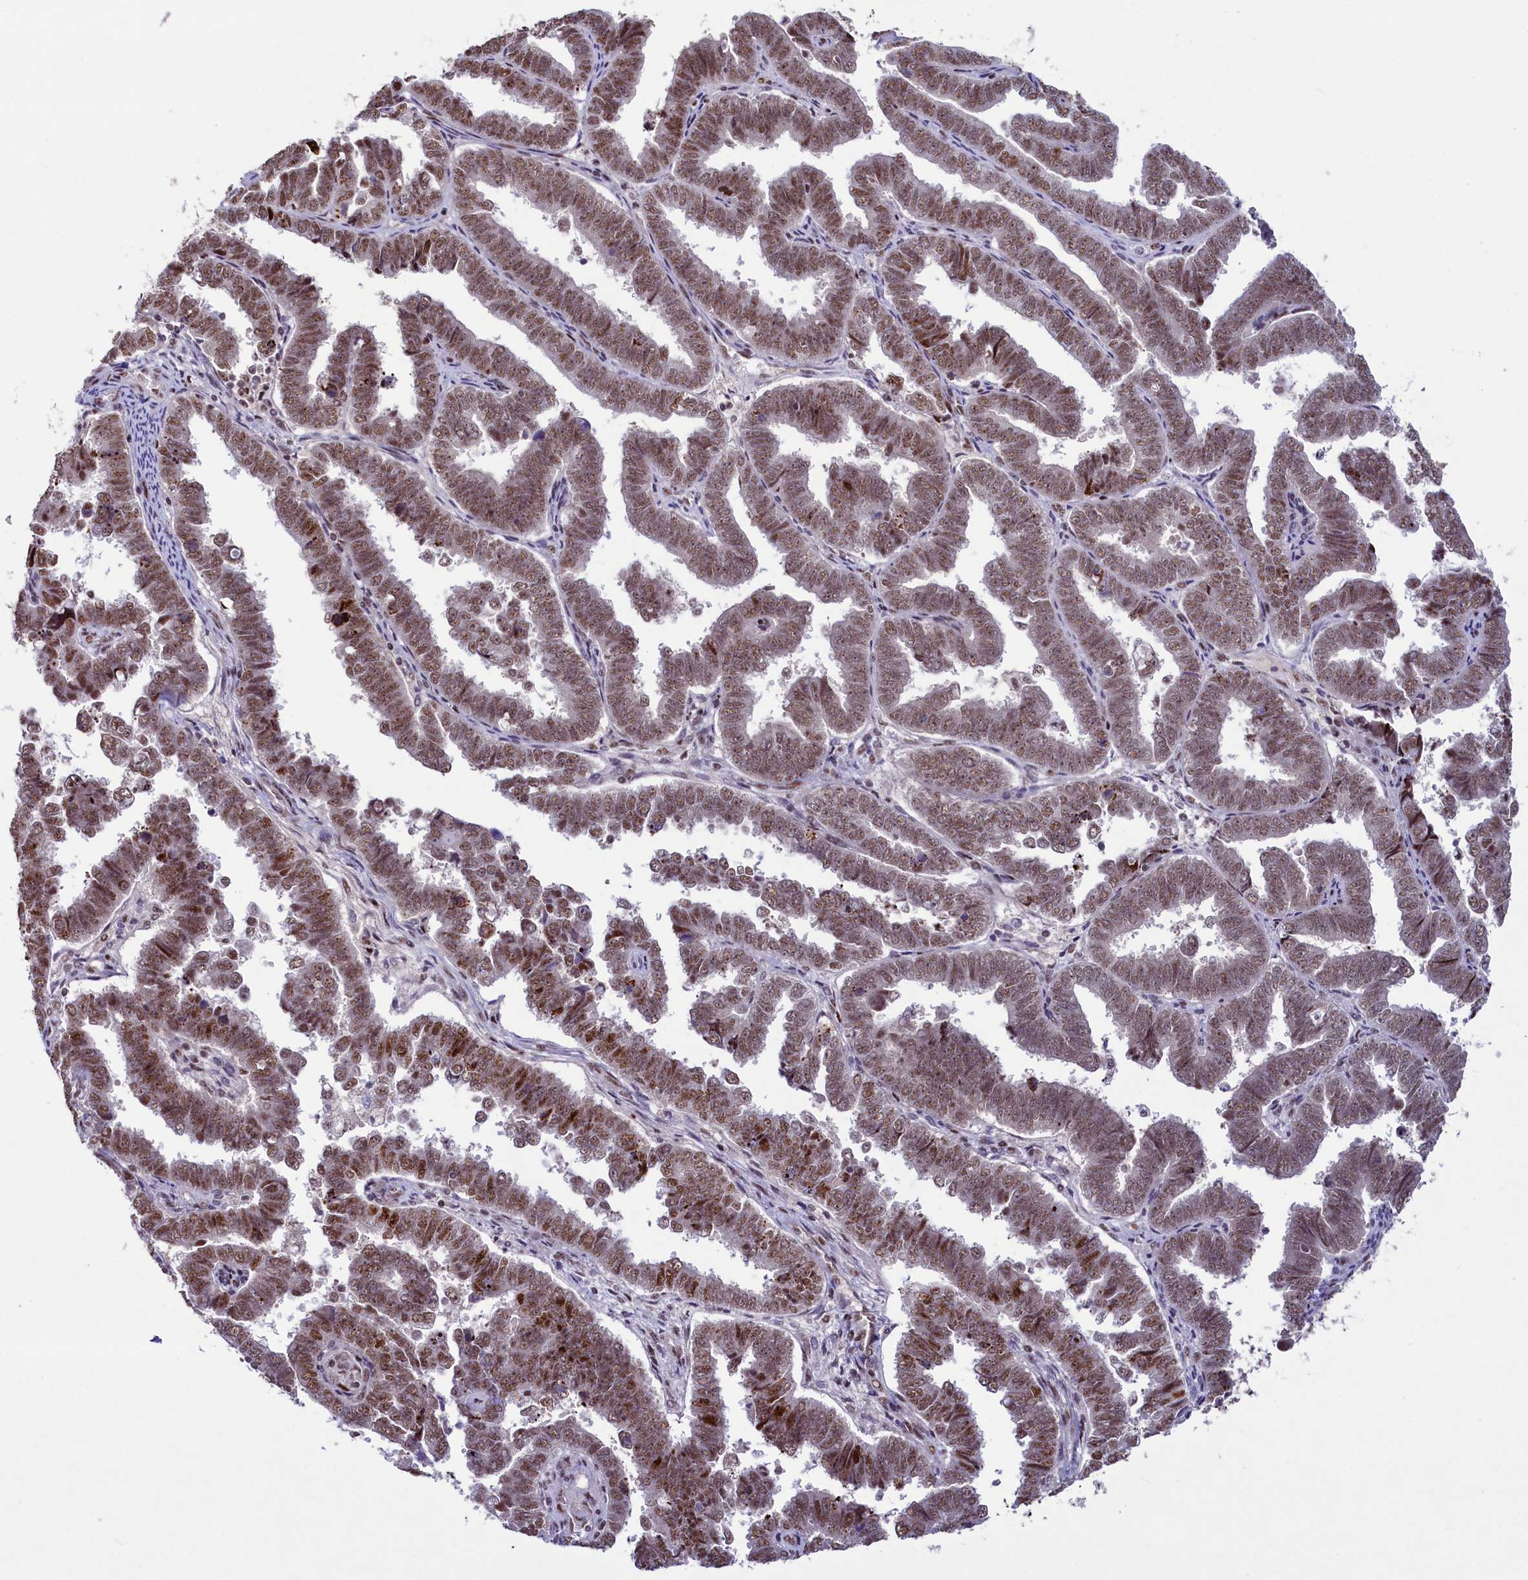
{"staining": {"intensity": "moderate", "quantity": ">75%", "location": "nuclear"}, "tissue": "endometrial cancer", "cell_type": "Tumor cells", "image_type": "cancer", "snomed": [{"axis": "morphology", "description": "Adenocarcinoma, NOS"}, {"axis": "topography", "description": "Endometrium"}], "caption": "Immunohistochemical staining of human endometrial adenocarcinoma reveals moderate nuclear protein positivity in about >75% of tumor cells.", "gene": "ANKS3", "patient": {"sex": "female", "age": 75}}